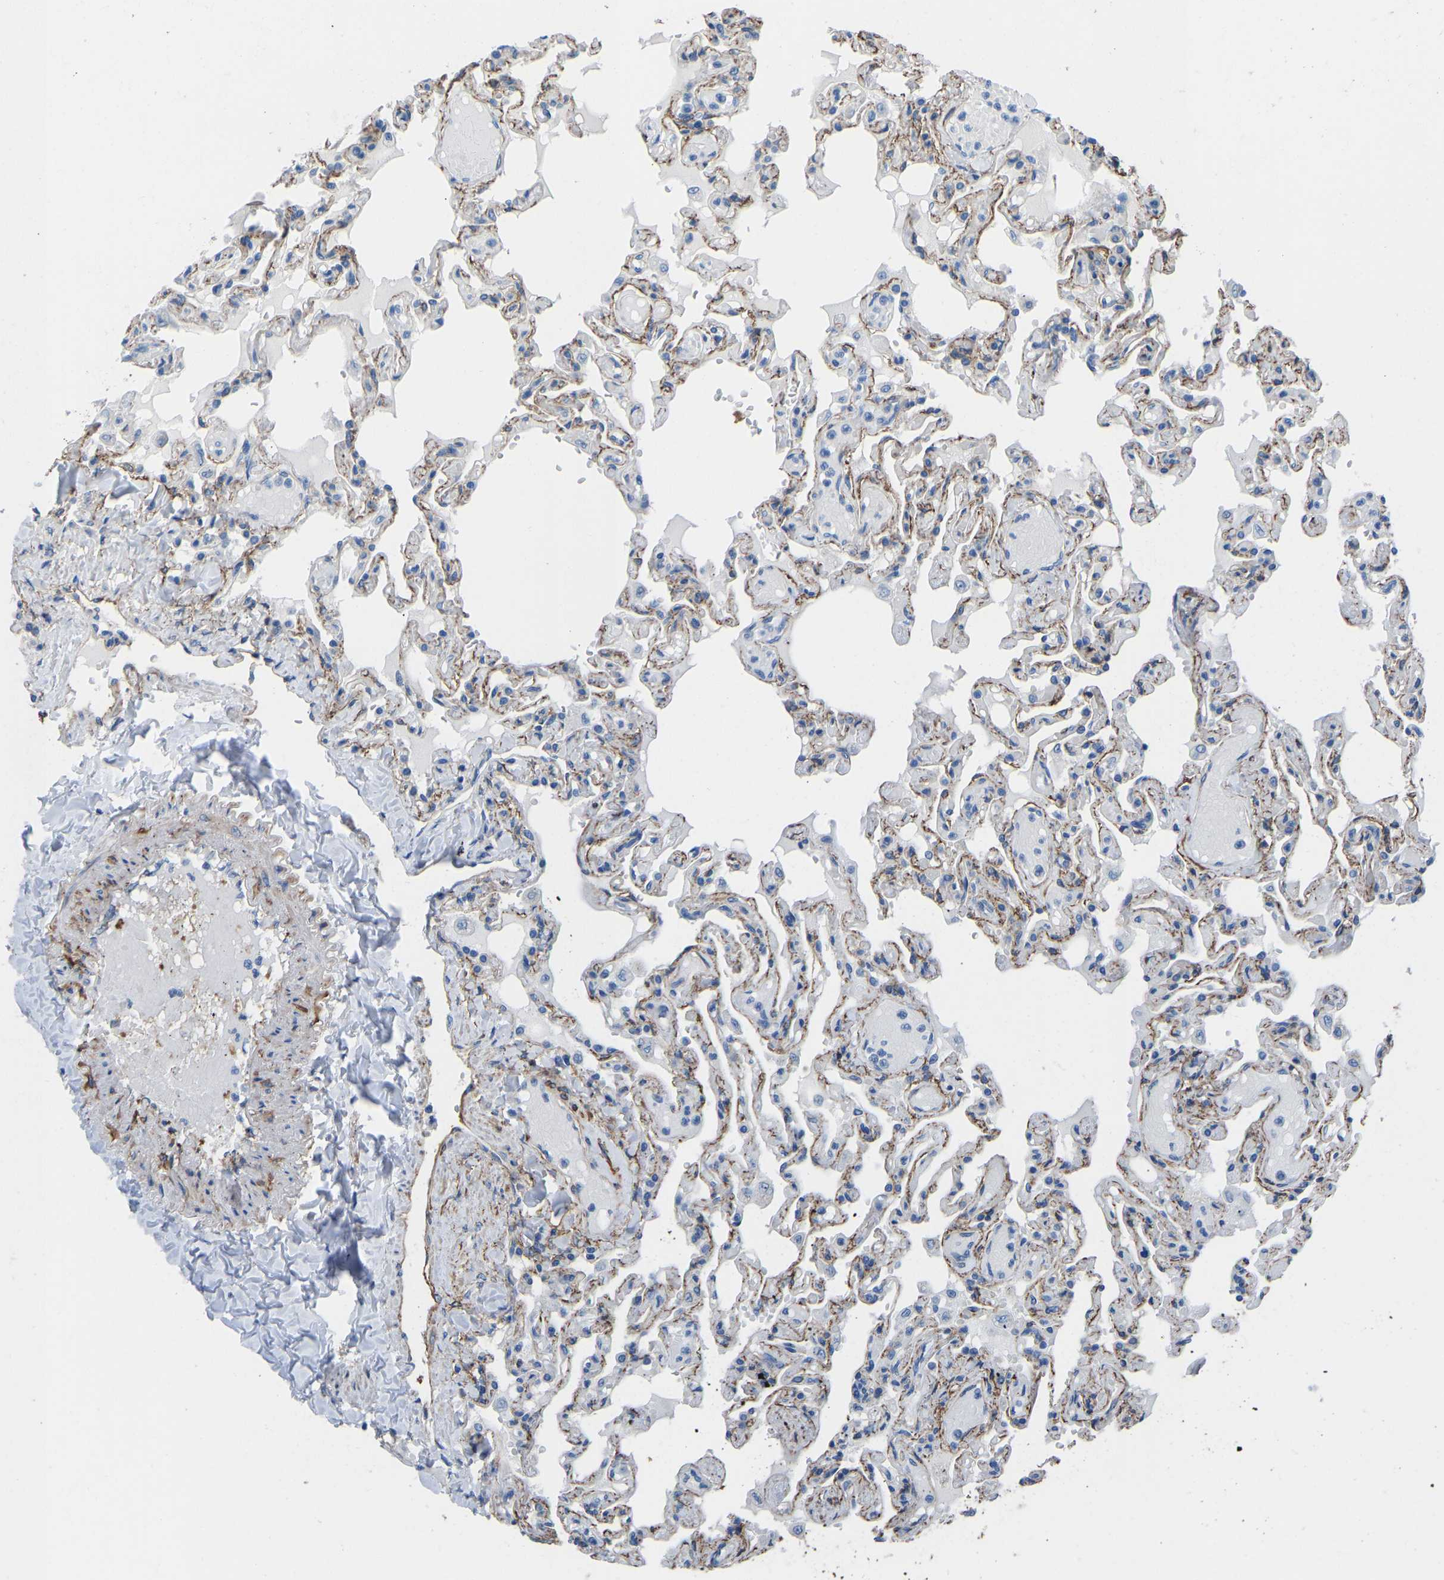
{"staining": {"intensity": "moderate", "quantity": "<25%", "location": "cytoplasmic/membranous"}, "tissue": "lung", "cell_type": "Alveolar cells", "image_type": "normal", "snomed": [{"axis": "morphology", "description": "Normal tissue, NOS"}, {"axis": "topography", "description": "Lung"}], "caption": "Protein analysis of benign lung exhibits moderate cytoplasmic/membranous expression in approximately <25% of alveolar cells.", "gene": "MYH10", "patient": {"sex": "male", "age": 21}}